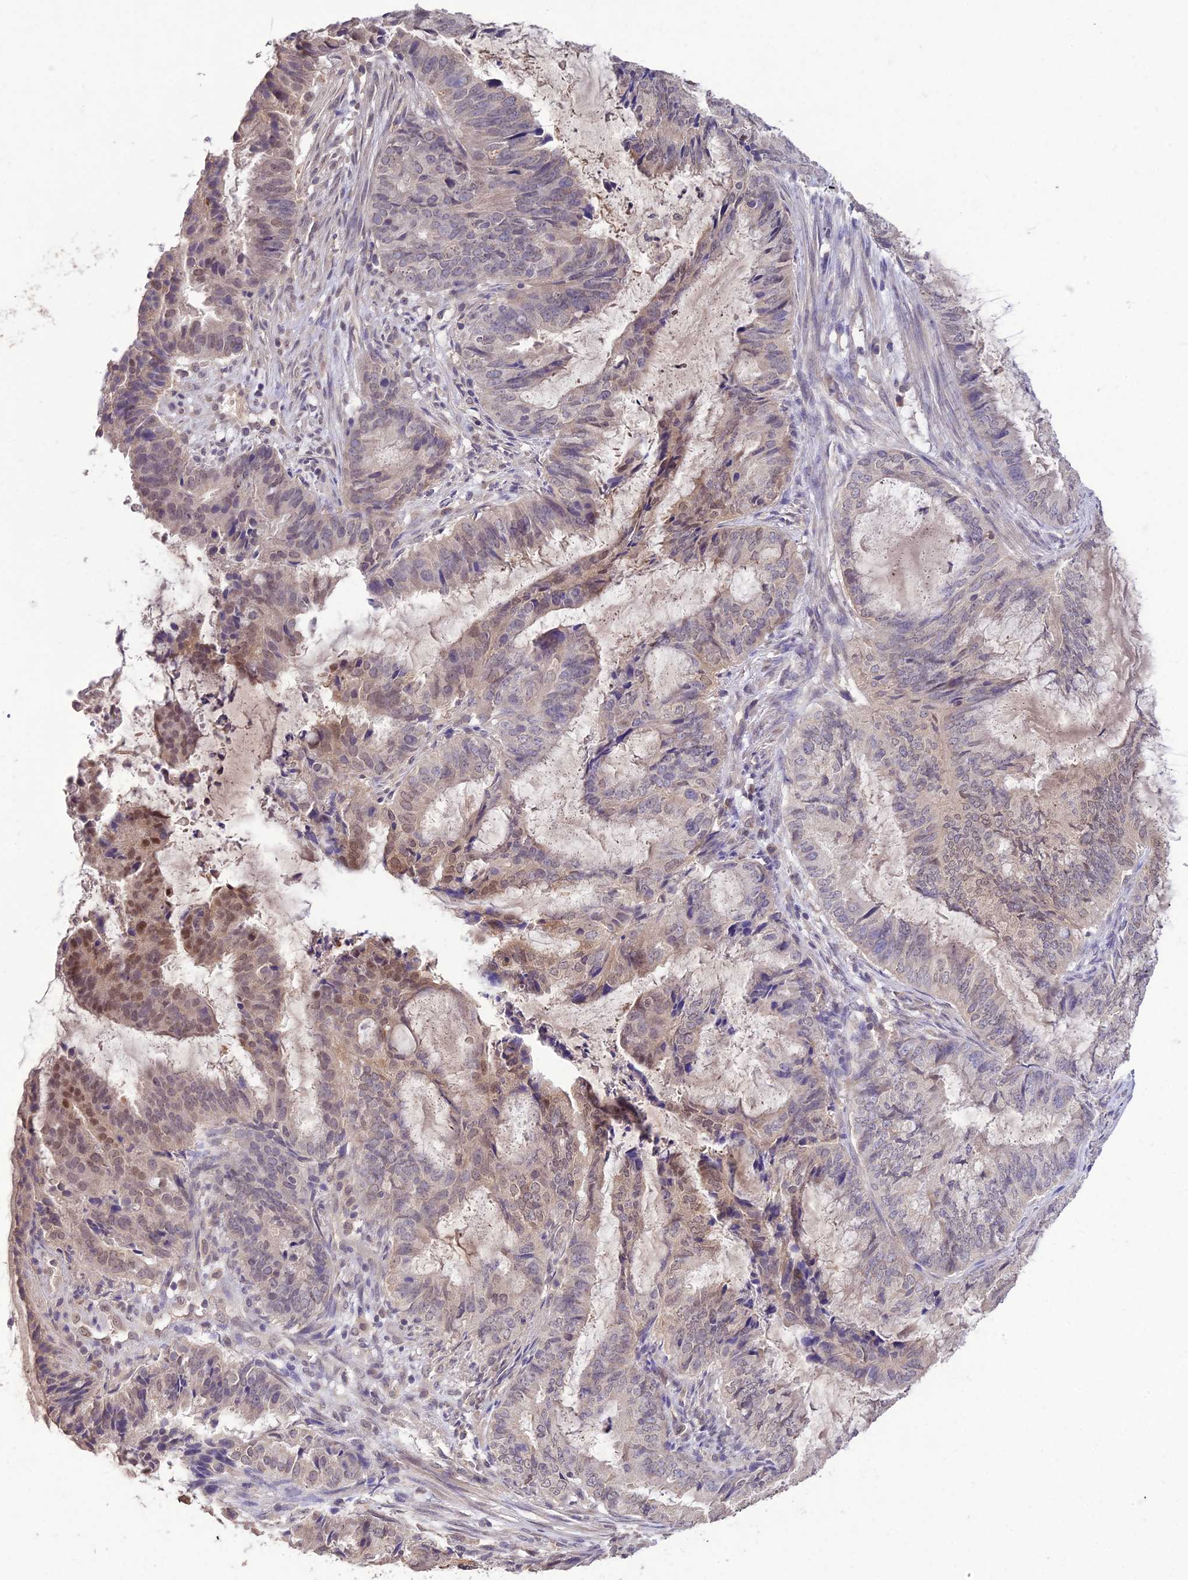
{"staining": {"intensity": "moderate", "quantity": "<25%", "location": "nuclear"}, "tissue": "endometrial cancer", "cell_type": "Tumor cells", "image_type": "cancer", "snomed": [{"axis": "morphology", "description": "Adenocarcinoma, NOS"}, {"axis": "topography", "description": "Endometrium"}], "caption": "DAB (3,3'-diaminobenzidine) immunohistochemical staining of human endometrial adenocarcinoma exhibits moderate nuclear protein expression in approximately <25% of tumor cells. Using DAB (3,3'-diaminobenzidine) (brown) and hematoxylin (blue) stains, captured at high magnification using brightfield microscopy.", "gene": "PGK1", "patient": {"sex": "female", "age": 51}}